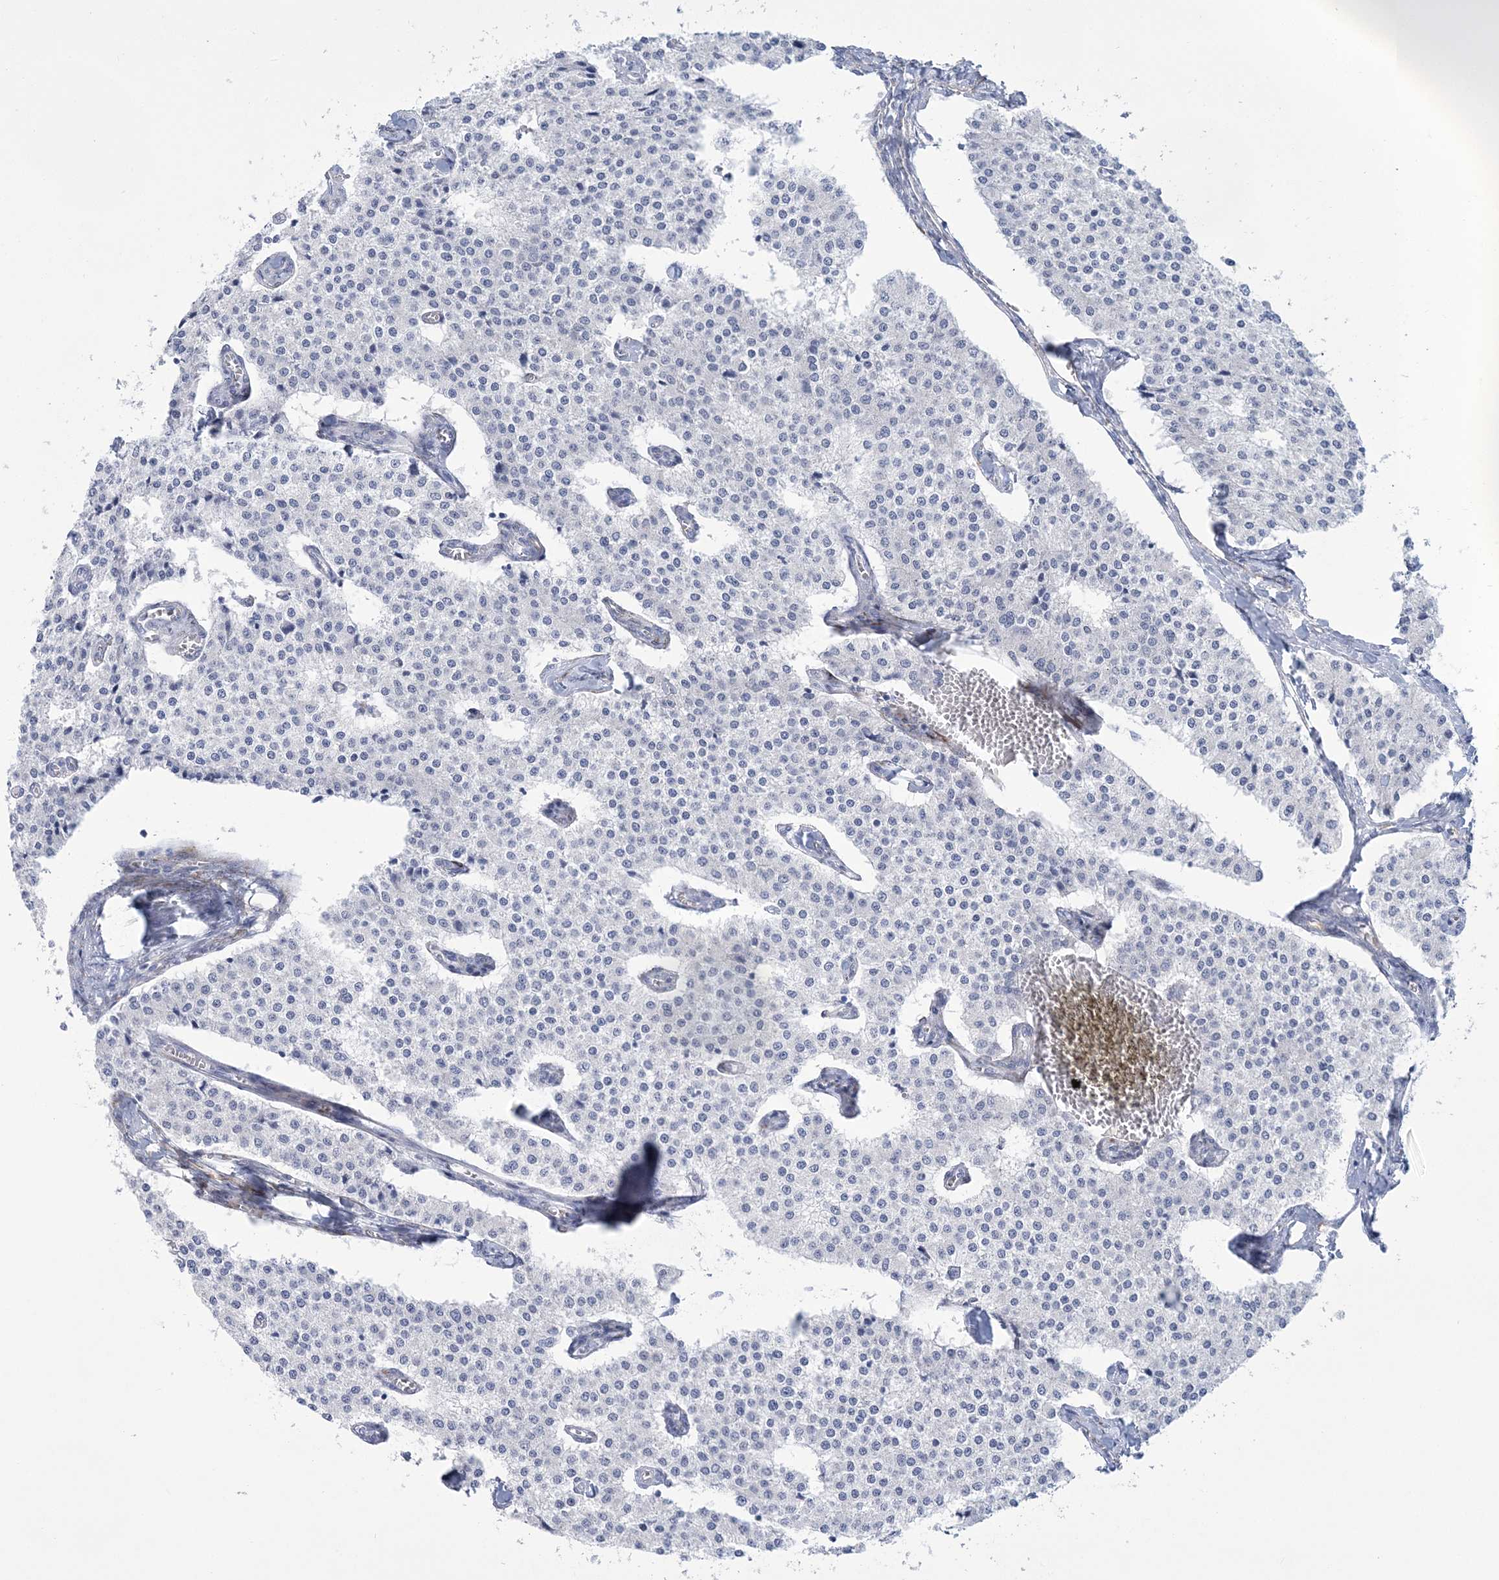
{"staining": {"intensity": "negative", "quantity": "none", "location": "none"}, "tissue": "carcinoid", "cell_type": "Tumor cells", "image_type": "cancer", "snomed": [{"axis": "morphology", "description": "Carcinoid, malignant, NOS"}, {"axis": "topography", "description": "Colon"}], "caption": "Photomicrograph shows no significant protein staining in tumor cells of carcinoid.", "gene": "RAB11FIP5", "patient": {"sex": "female", "age": 52}}